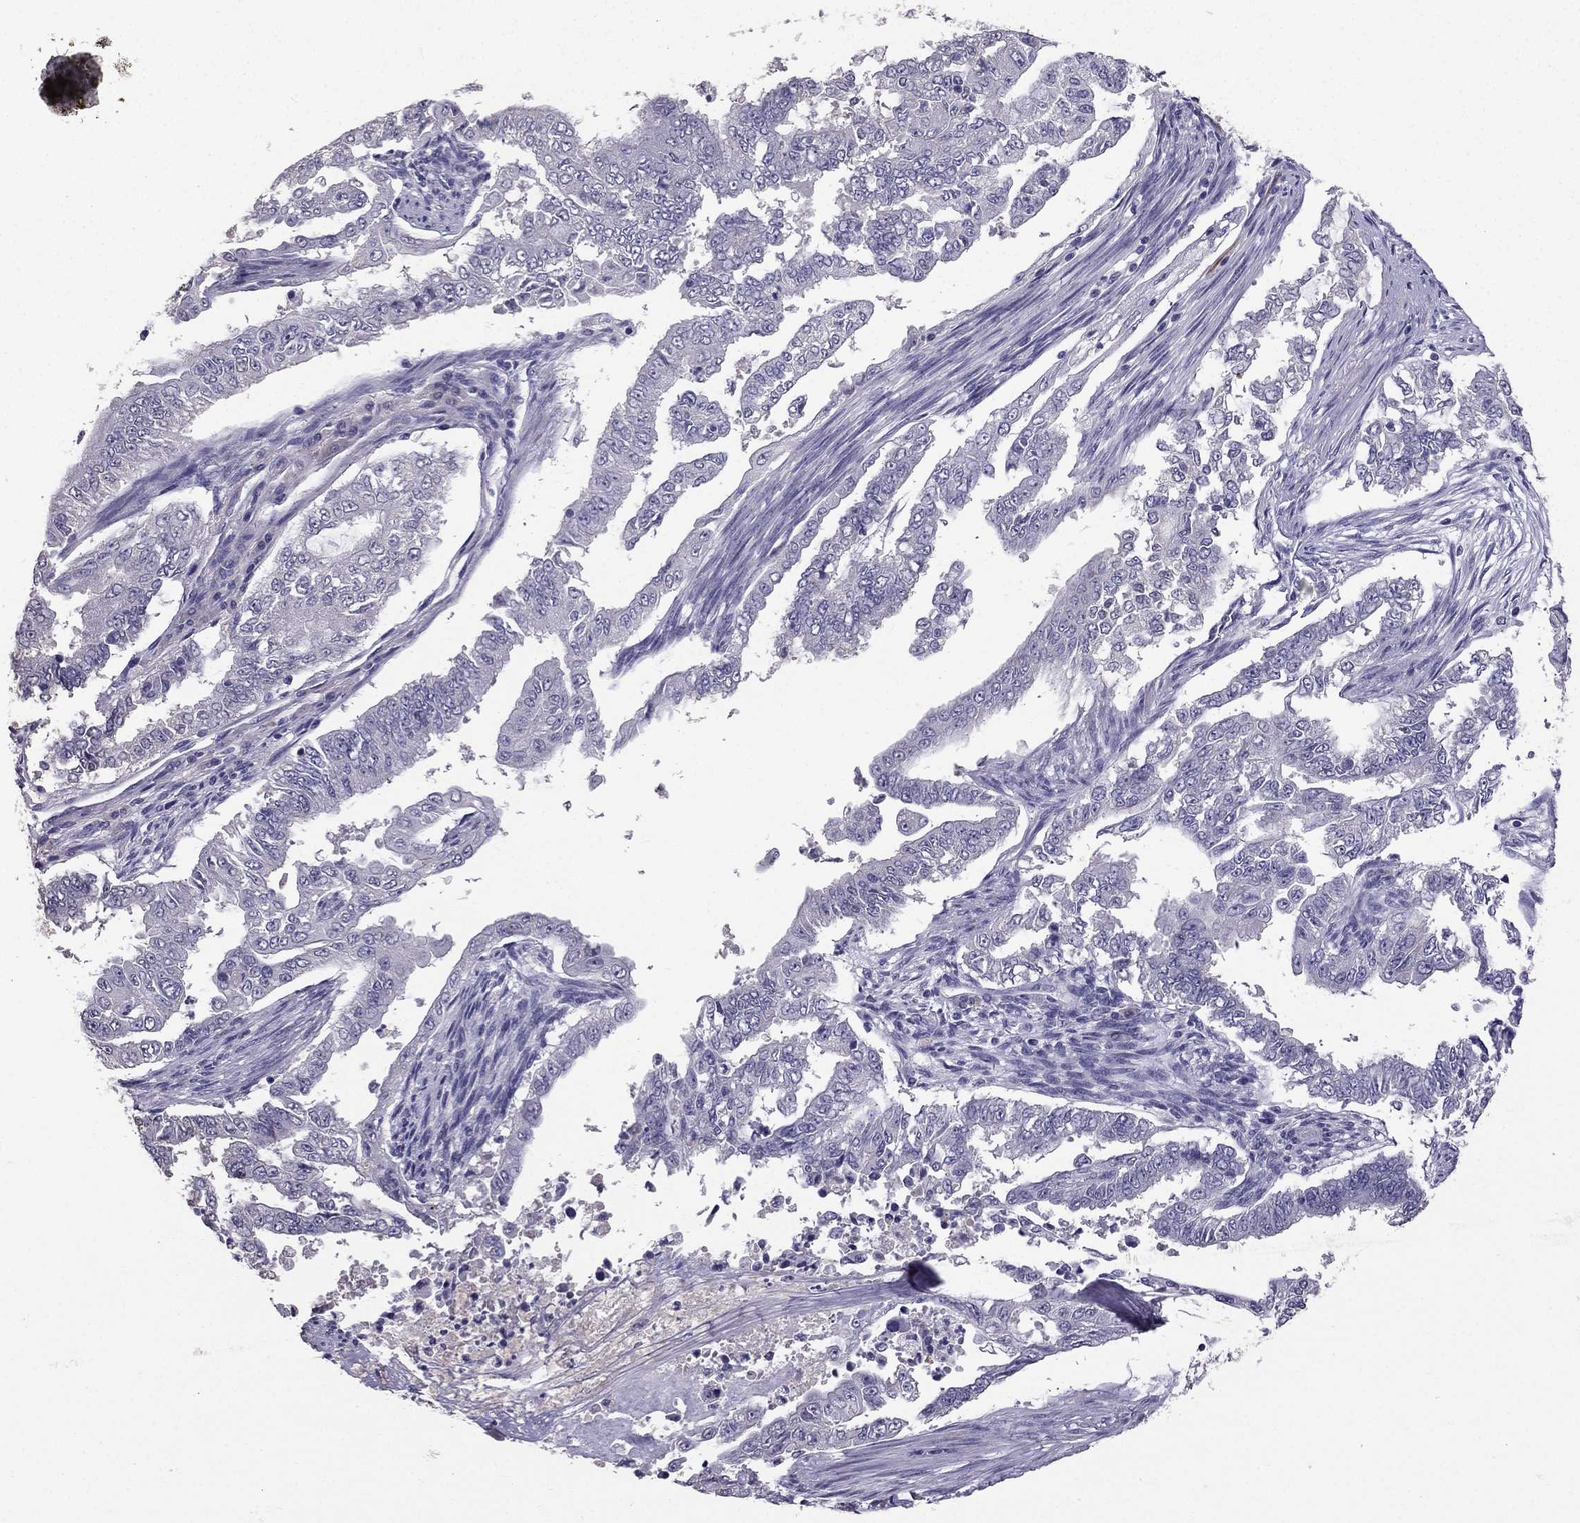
{"staining": {"intensity": "negative", "quantity": "none", "location": "none"}, "tissue": "endometrial cancer", "cell_type": "Tumor cells", "image_type": "cancer", "snomed": [{"axis": "morphology", "description": "Adenocarcinoma, NOS"}, {"axis": "topography", "description": "Uterus"}], "caption": "There is no significant staining in tumor cells of endometrial cancer (adenocarcinoma).", "gene": "SCG5", "patient": {"sex": "female", "age": 59}}